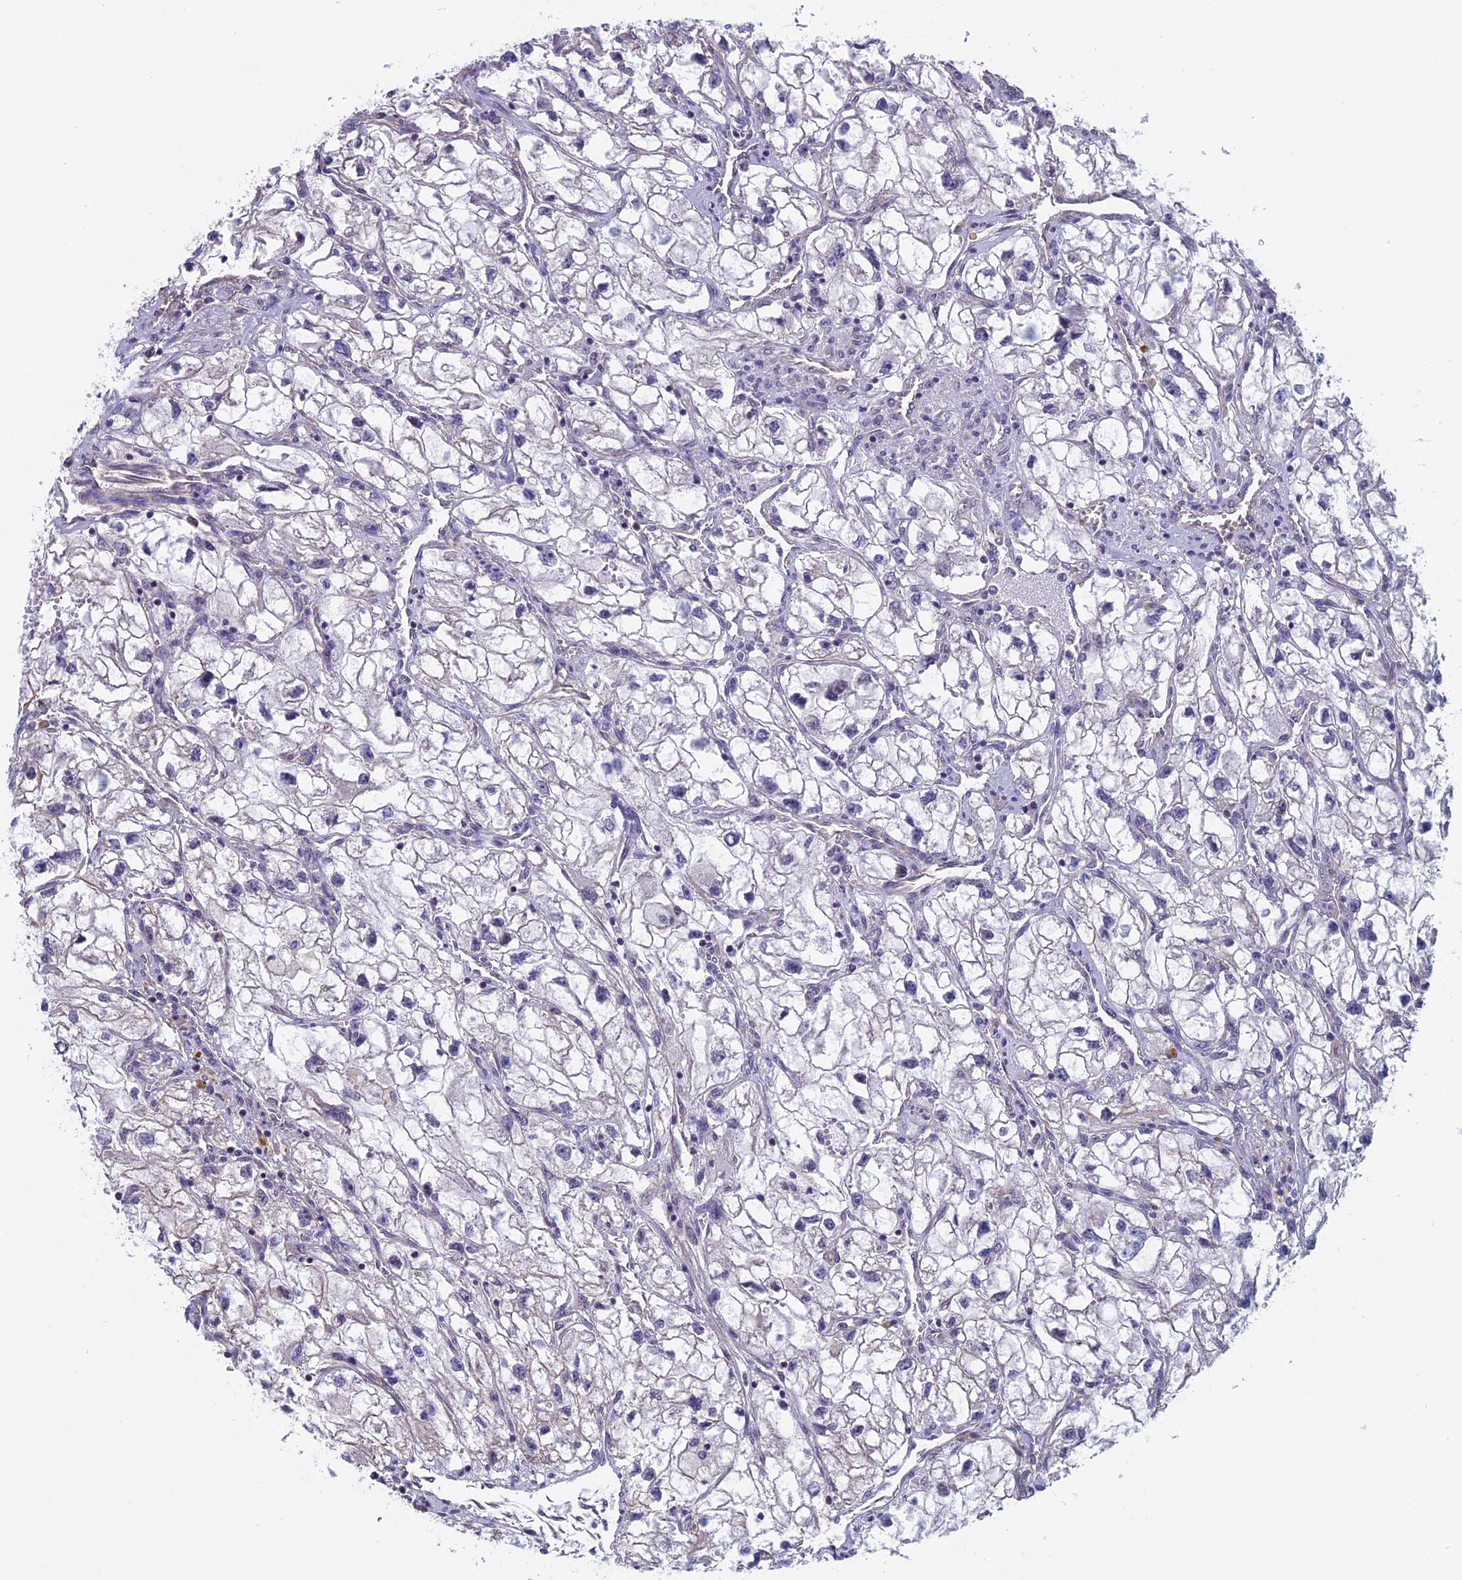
{"staining": {"intensity": "negative", "quantity": "none", "location": "none"}, "tissue": "renal cancer", "cell_type": "Tumor cells", "image_type": "cancer", "snomed": [{"axis": "morphology", "description": "Adenocarcinoma, NOS"}, {"axis": "topography", "description": "Kidney"}], "caption": "There is no significant staining in tumor cells of adenocarcinoma (renal).", "gene": "SLC1A6", "patient": {"sex": "female", "age": 70}}